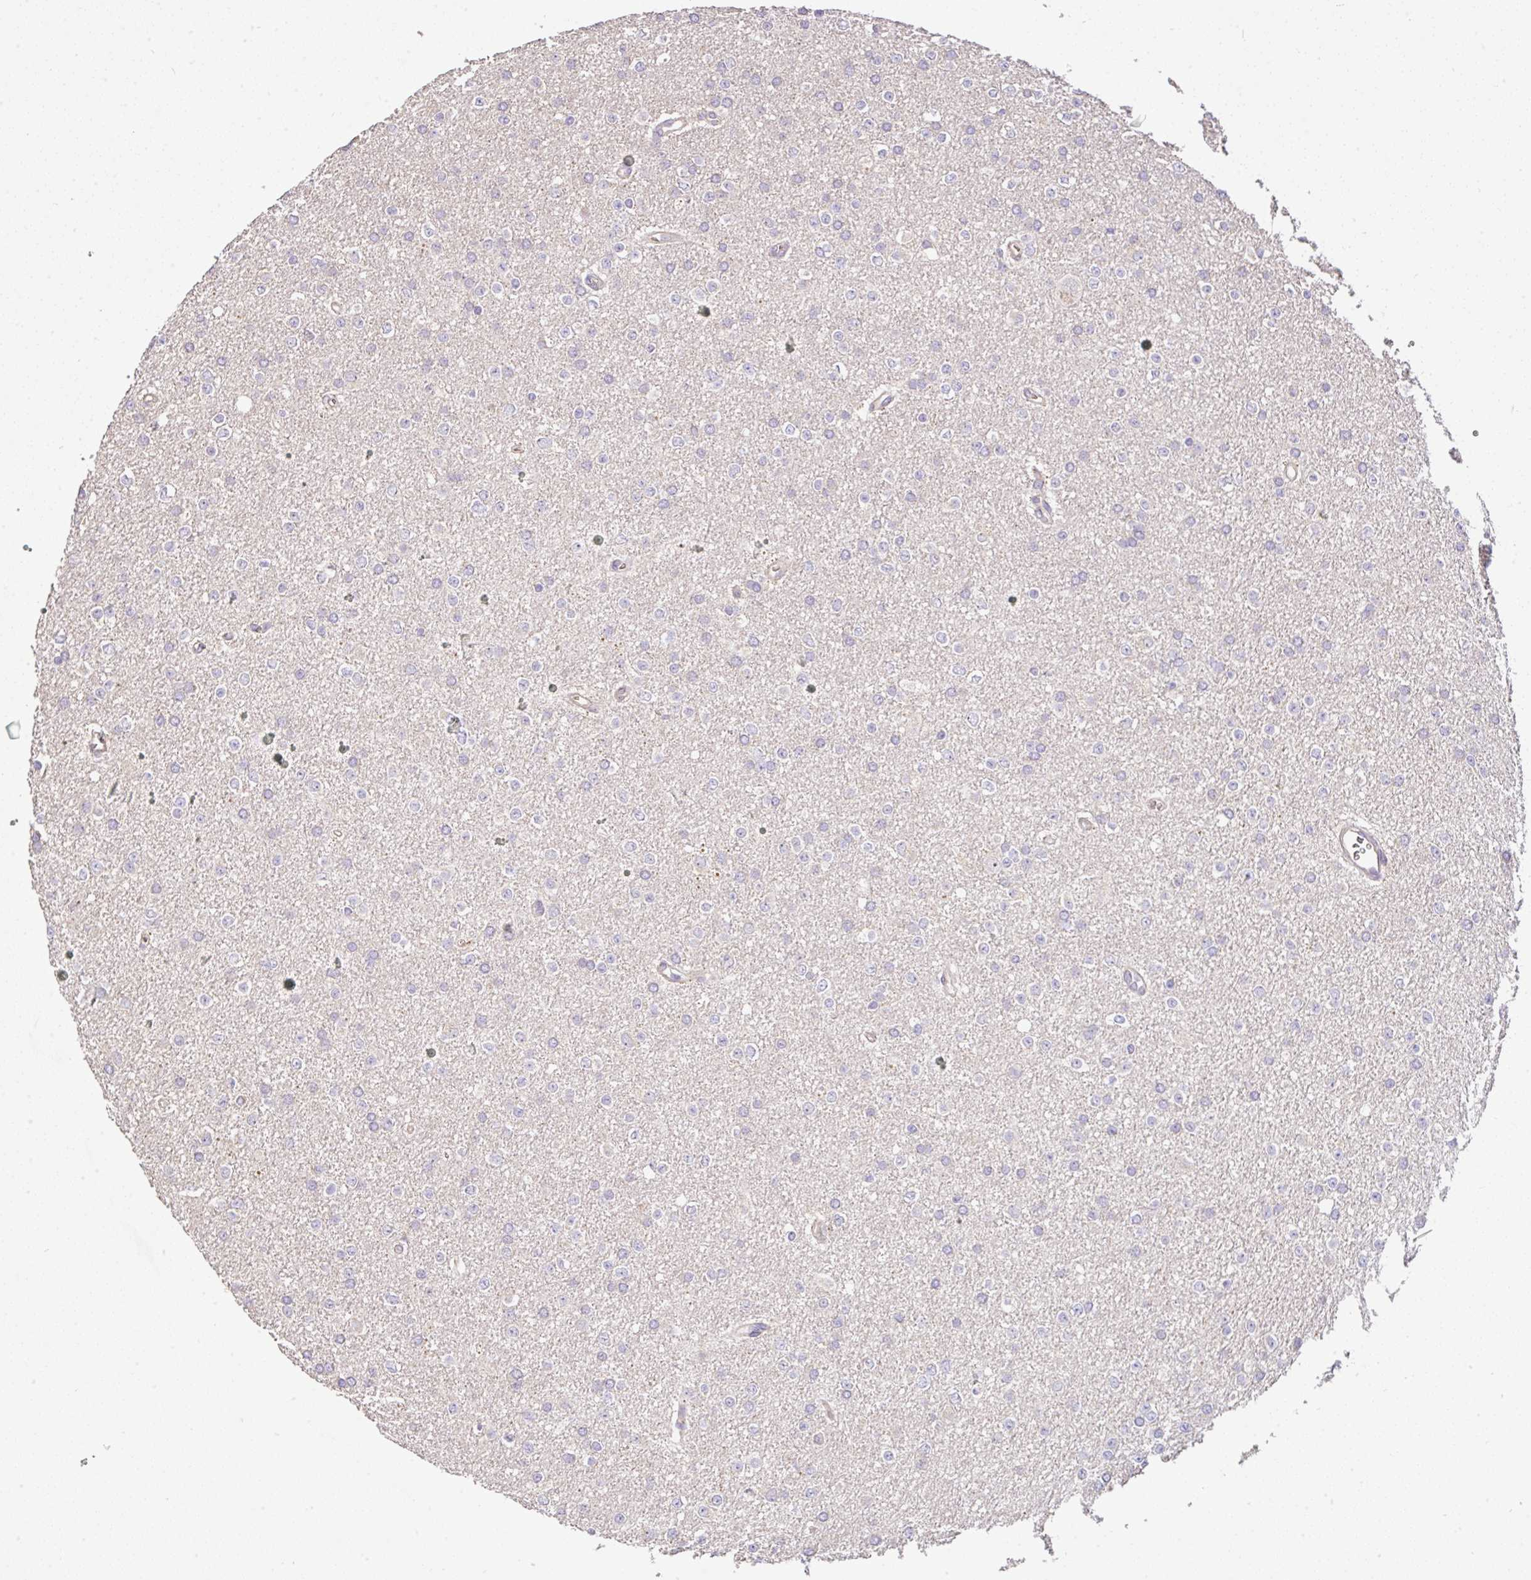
{"staining": {"intensity": "negative", "quantity": "none", "location": "none"}, "tissue": "glioma", "cell_type": "Tumor cells", "image_type": "cancer", "snomed": [{"axis": "morphology", "description": "Glioma, malignant, Low grade"}, {"axis": "topography", "description": "Brain"}], "caption": "Malignant low-grade glioma stained for a protein using immunohistochemistry demonstrates no expression tumor cells.", "gene": "C1QTNF9B", "patient": {"sex": "female", "age": 34}}